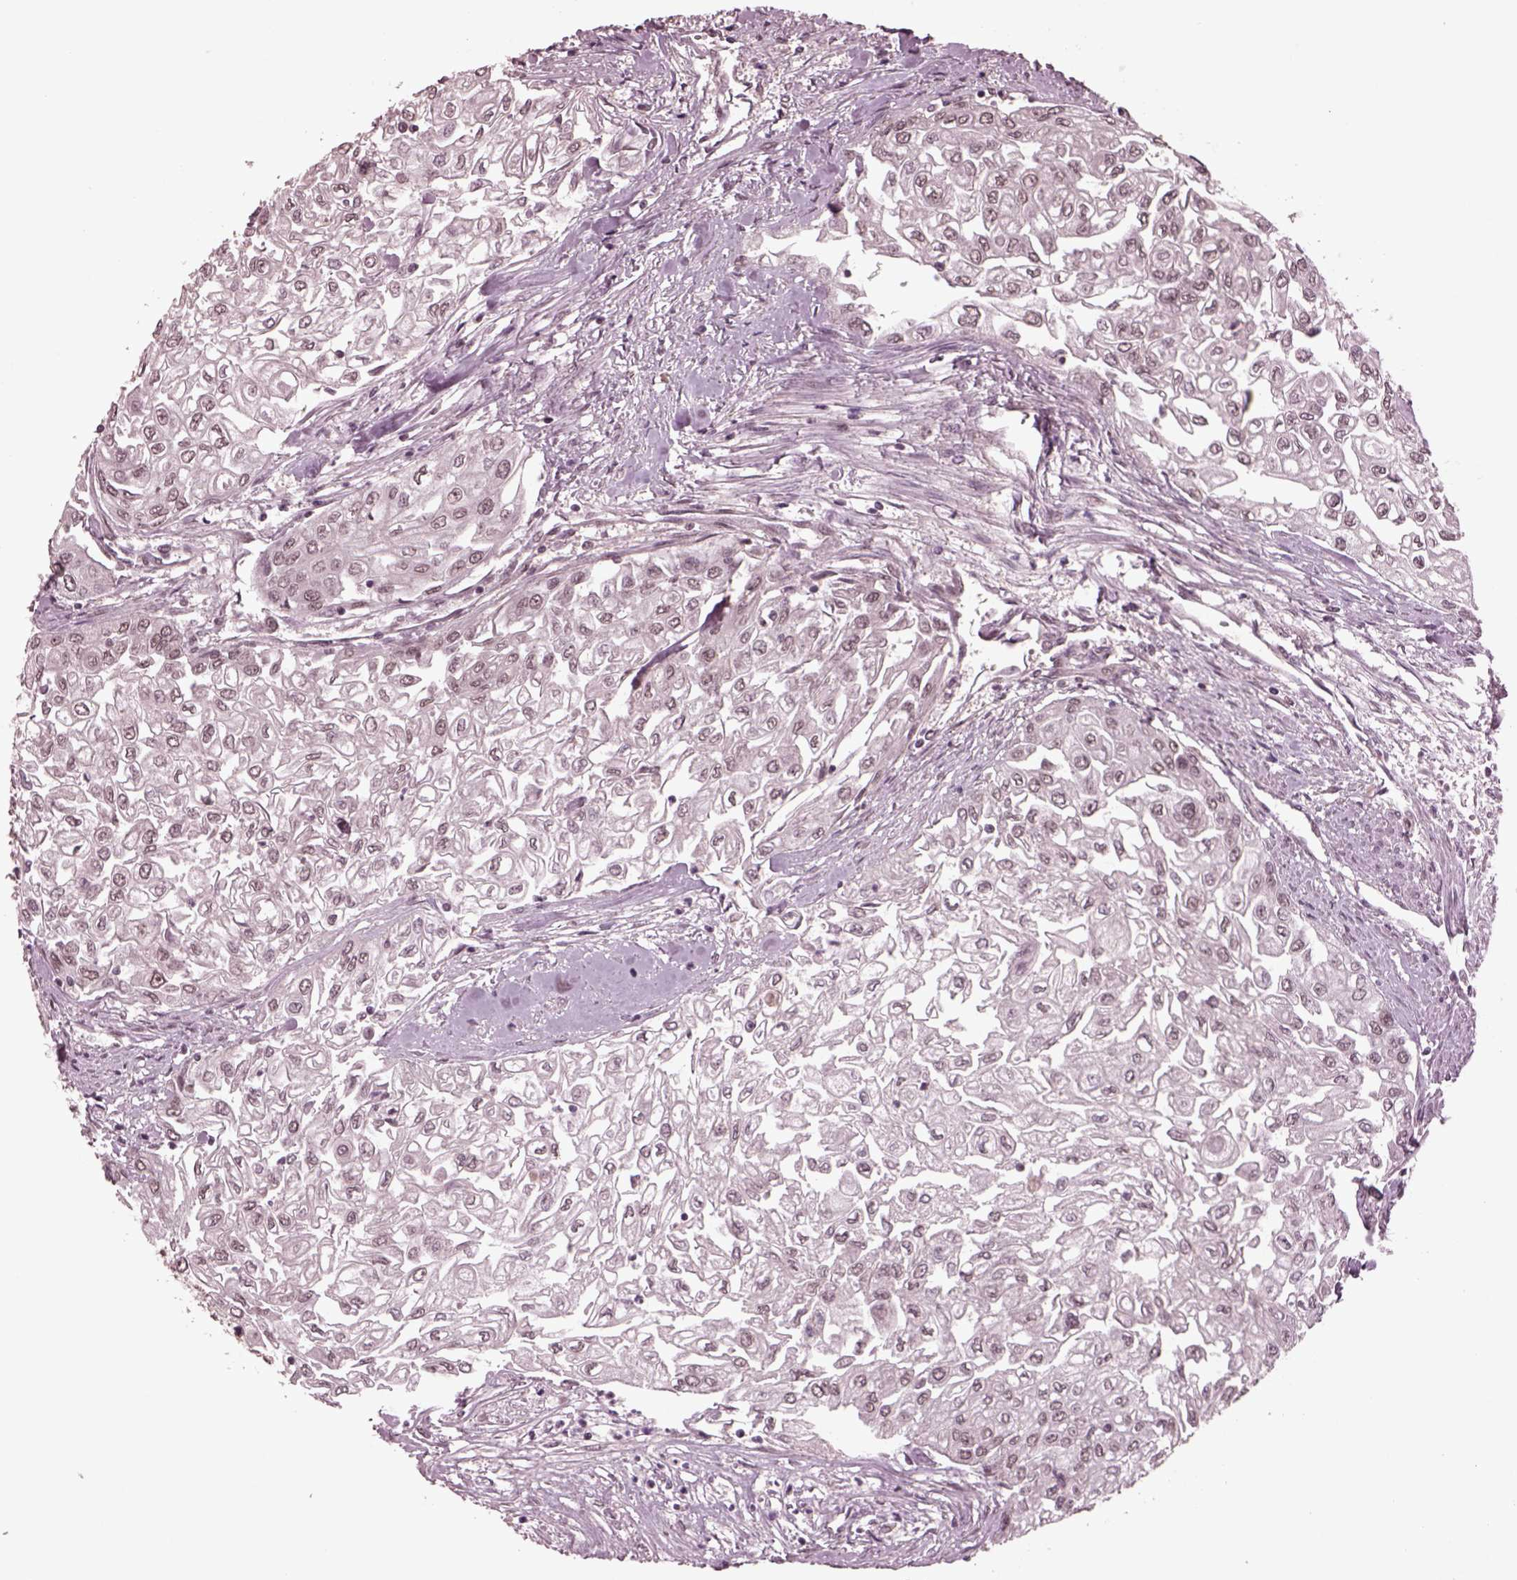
{"staining": {"intensity": "weak", "quantity": "<25%", "location": "nuclear"}, "tissue": "urothelial cancer", "cell_type": "Tumor cells", "image_type": "cancer", "snomed": [{"axis": "morphology", "description": "Urothelial carcinoma, High grade"}, {"axis": "topography", "description": "Urinary bladder"}], "caption": "Tumor cells are negative for protein expression in human high-grade urothelial carcinoma.", "gene": "NAP1L5", "patient": {"sex": "male", "age": 62}}